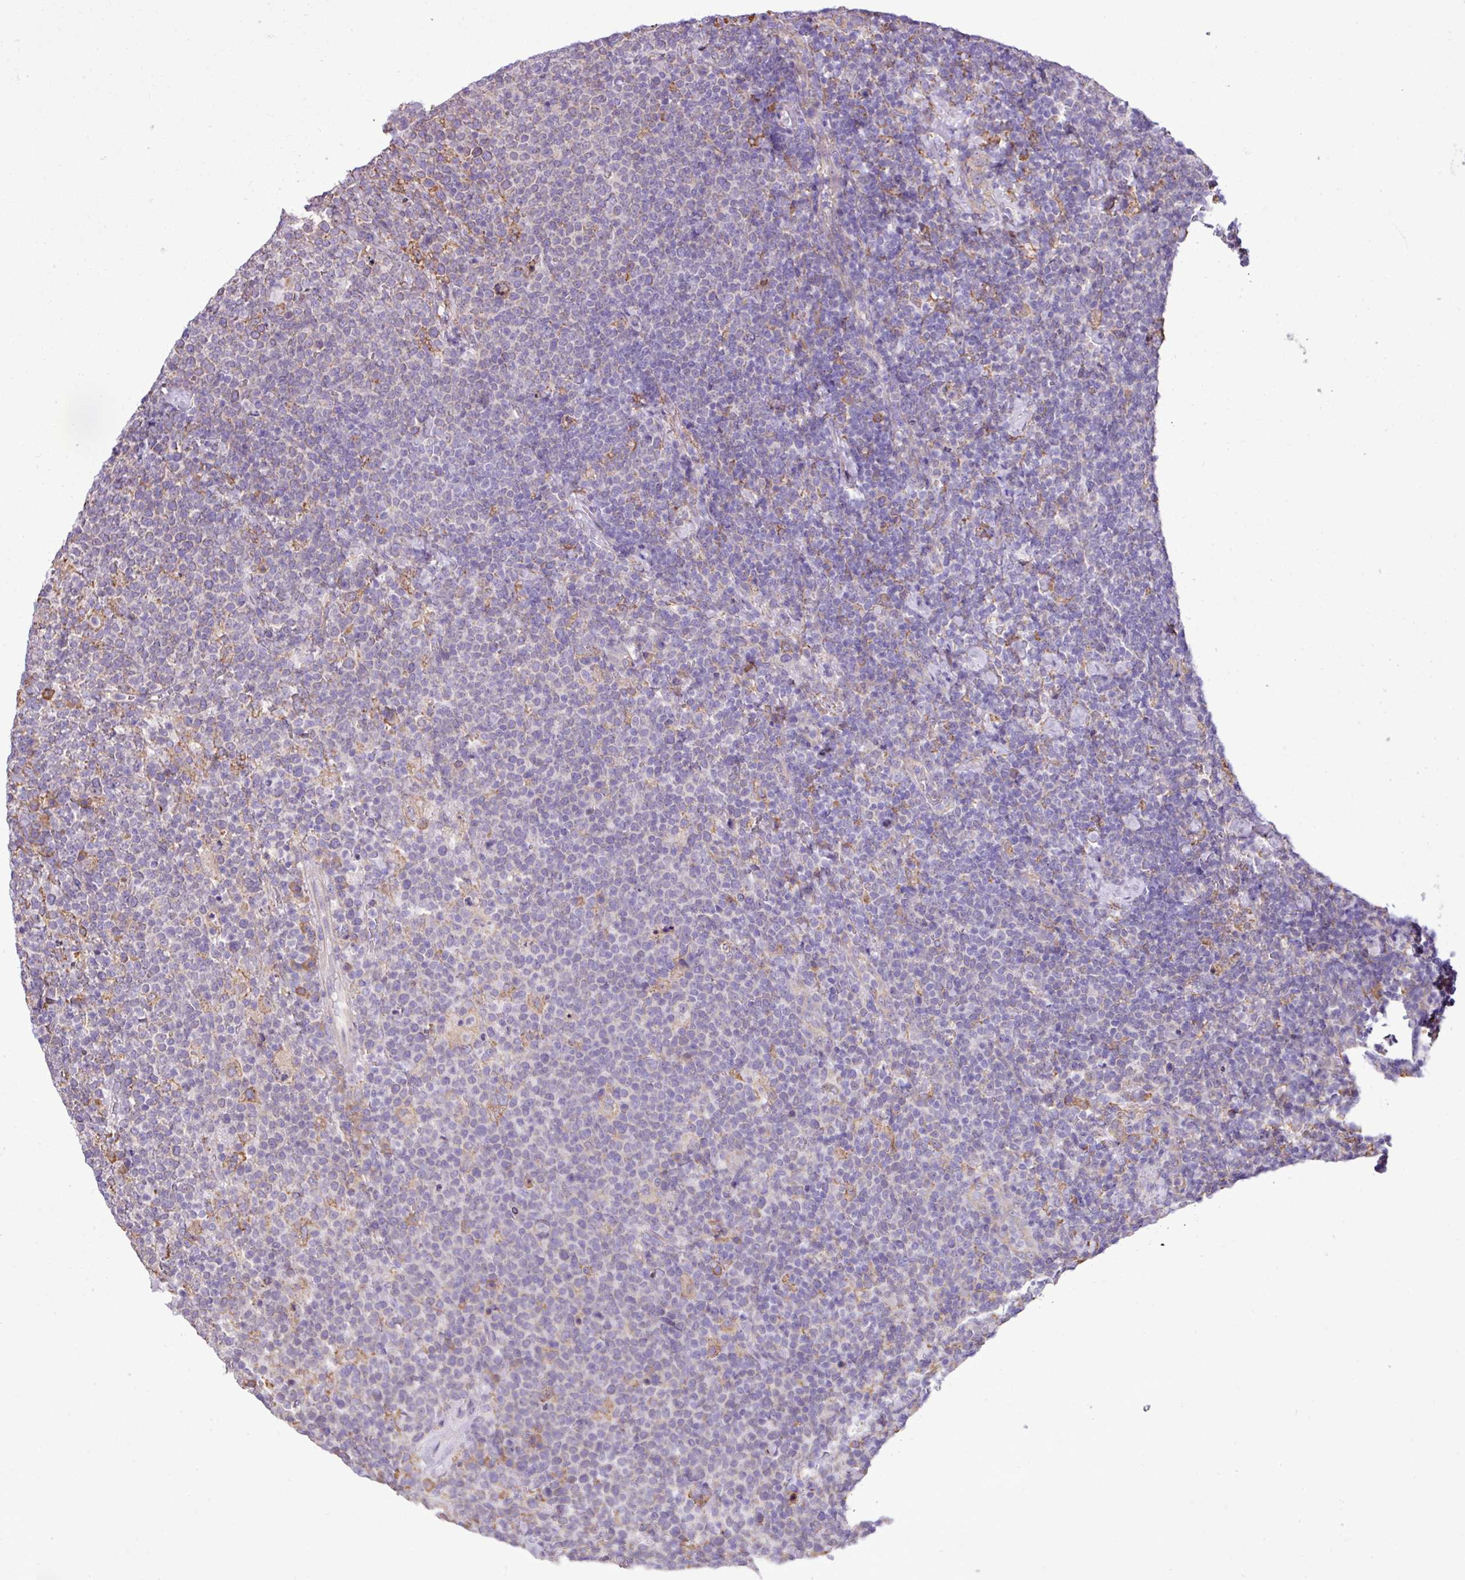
{"staining": {"intensity": "negative", "quantity": "none", "location": "none"}, "tissue": "lymphoma", "cell_type": "Tumor cells", "image_type": "cancer", "snomed": [{"axis": "morphology", "description": "Malignant lymphoma, non-Hodgkin's type, High grade"}, {"axis": "topography", "description": "Lymph node"}], "caption": "Tumor cells are negative for protein expression in human lymphoma.", "gene": "ZSCAN5A", "patient": {"sex": "male", "age": 61}}